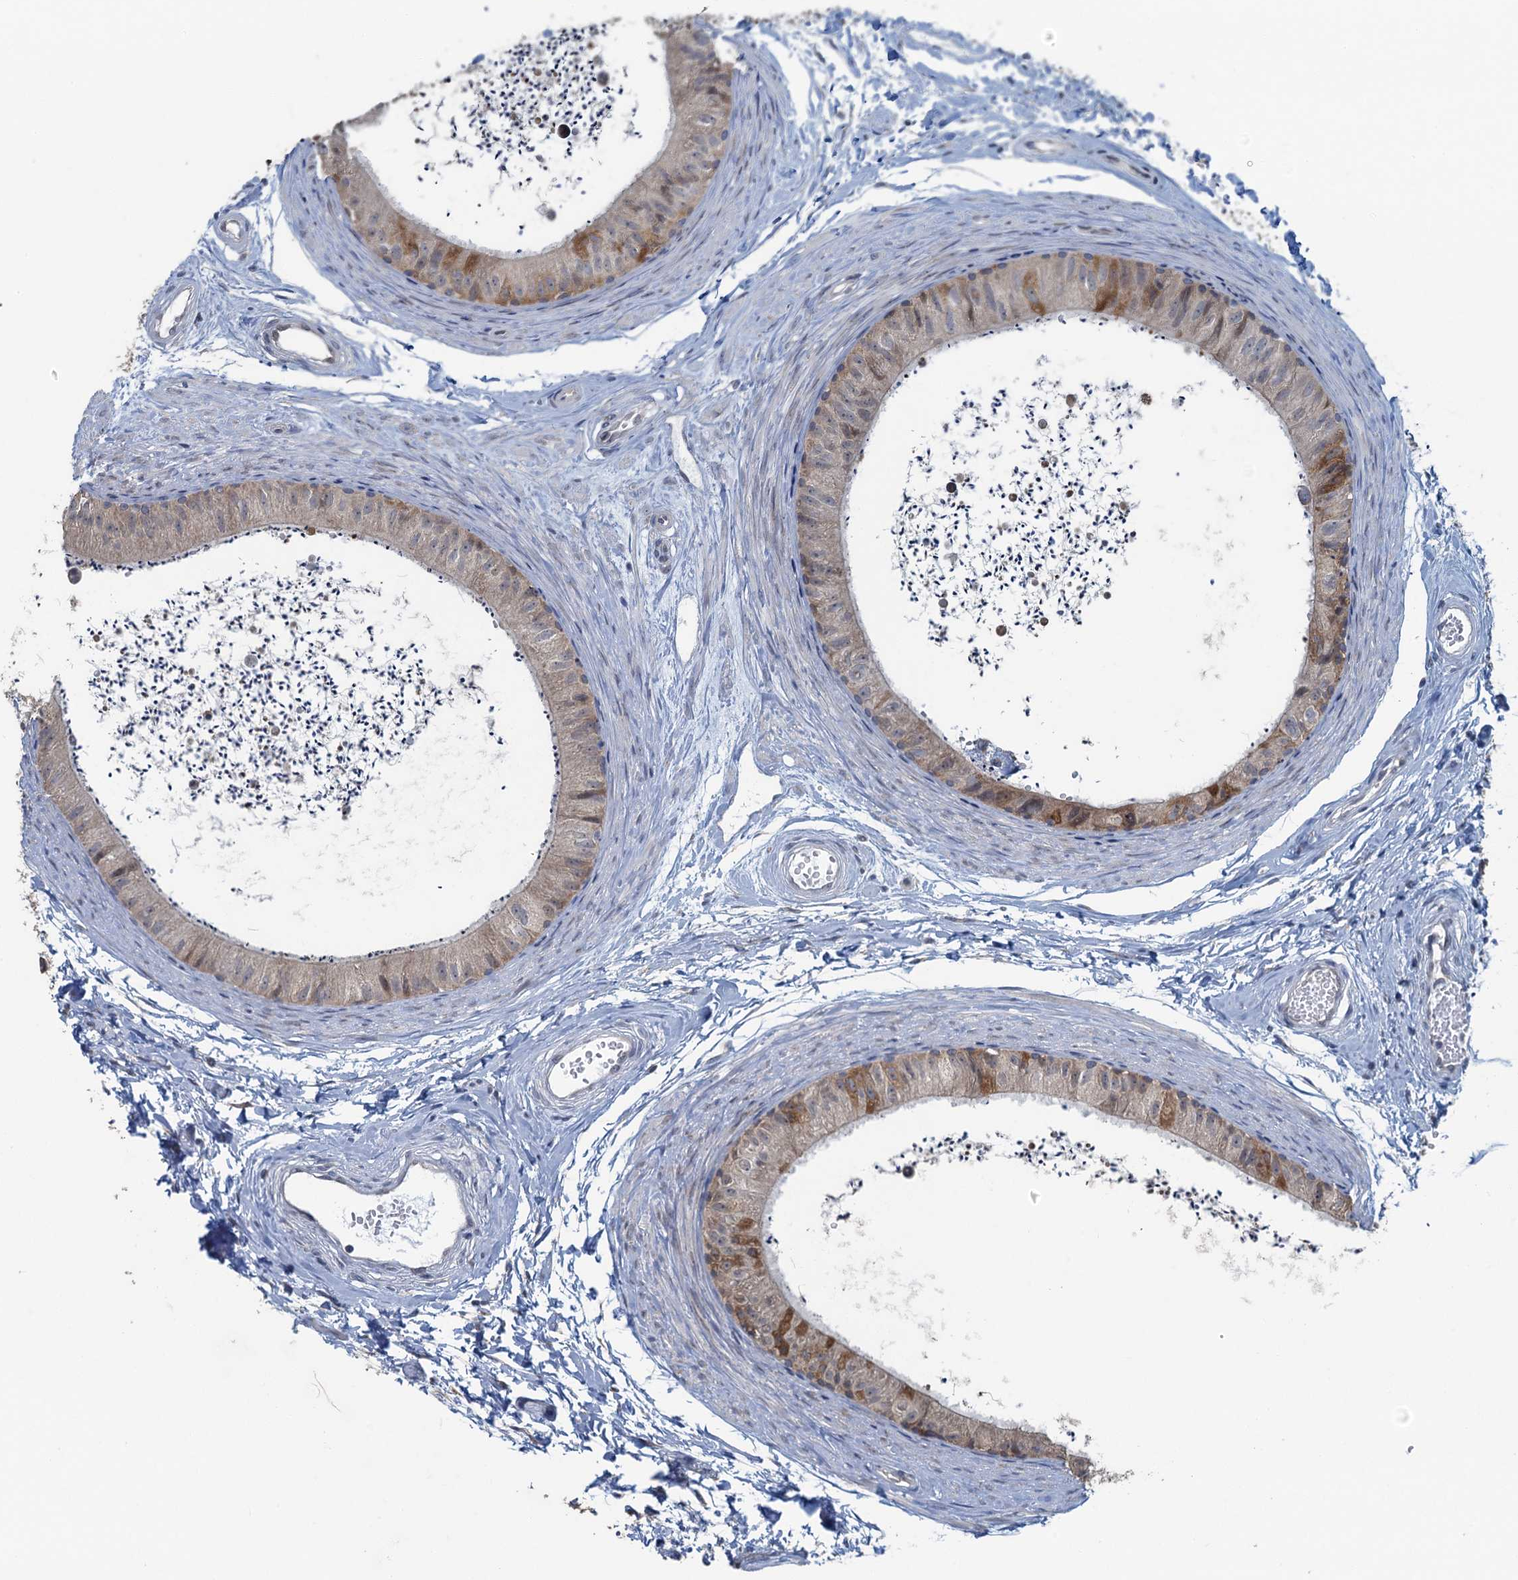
{"staining": {"intensity": "moderate", "quantity": "25%-75%", "location": "cytoplasmic/membranous"}, "tissue": "epididymis", "cell_type": "Glandular cells", "image_type": "normal", "snomed": [{"axis": "morphology", "description": "Normal tissue, NOS"}, {"axis": "topography", "description": "Epididymis"}], "caption": "Epididymis stained with DAB (3,3'-diaminobenzidine) IHC exhibits medium levels of moderate cytoplasmic/membranous positivity in approximately 25%-75% of glandular cells.", "gene": "TEX35", "patient": {"sex": "male", "age": 56}}